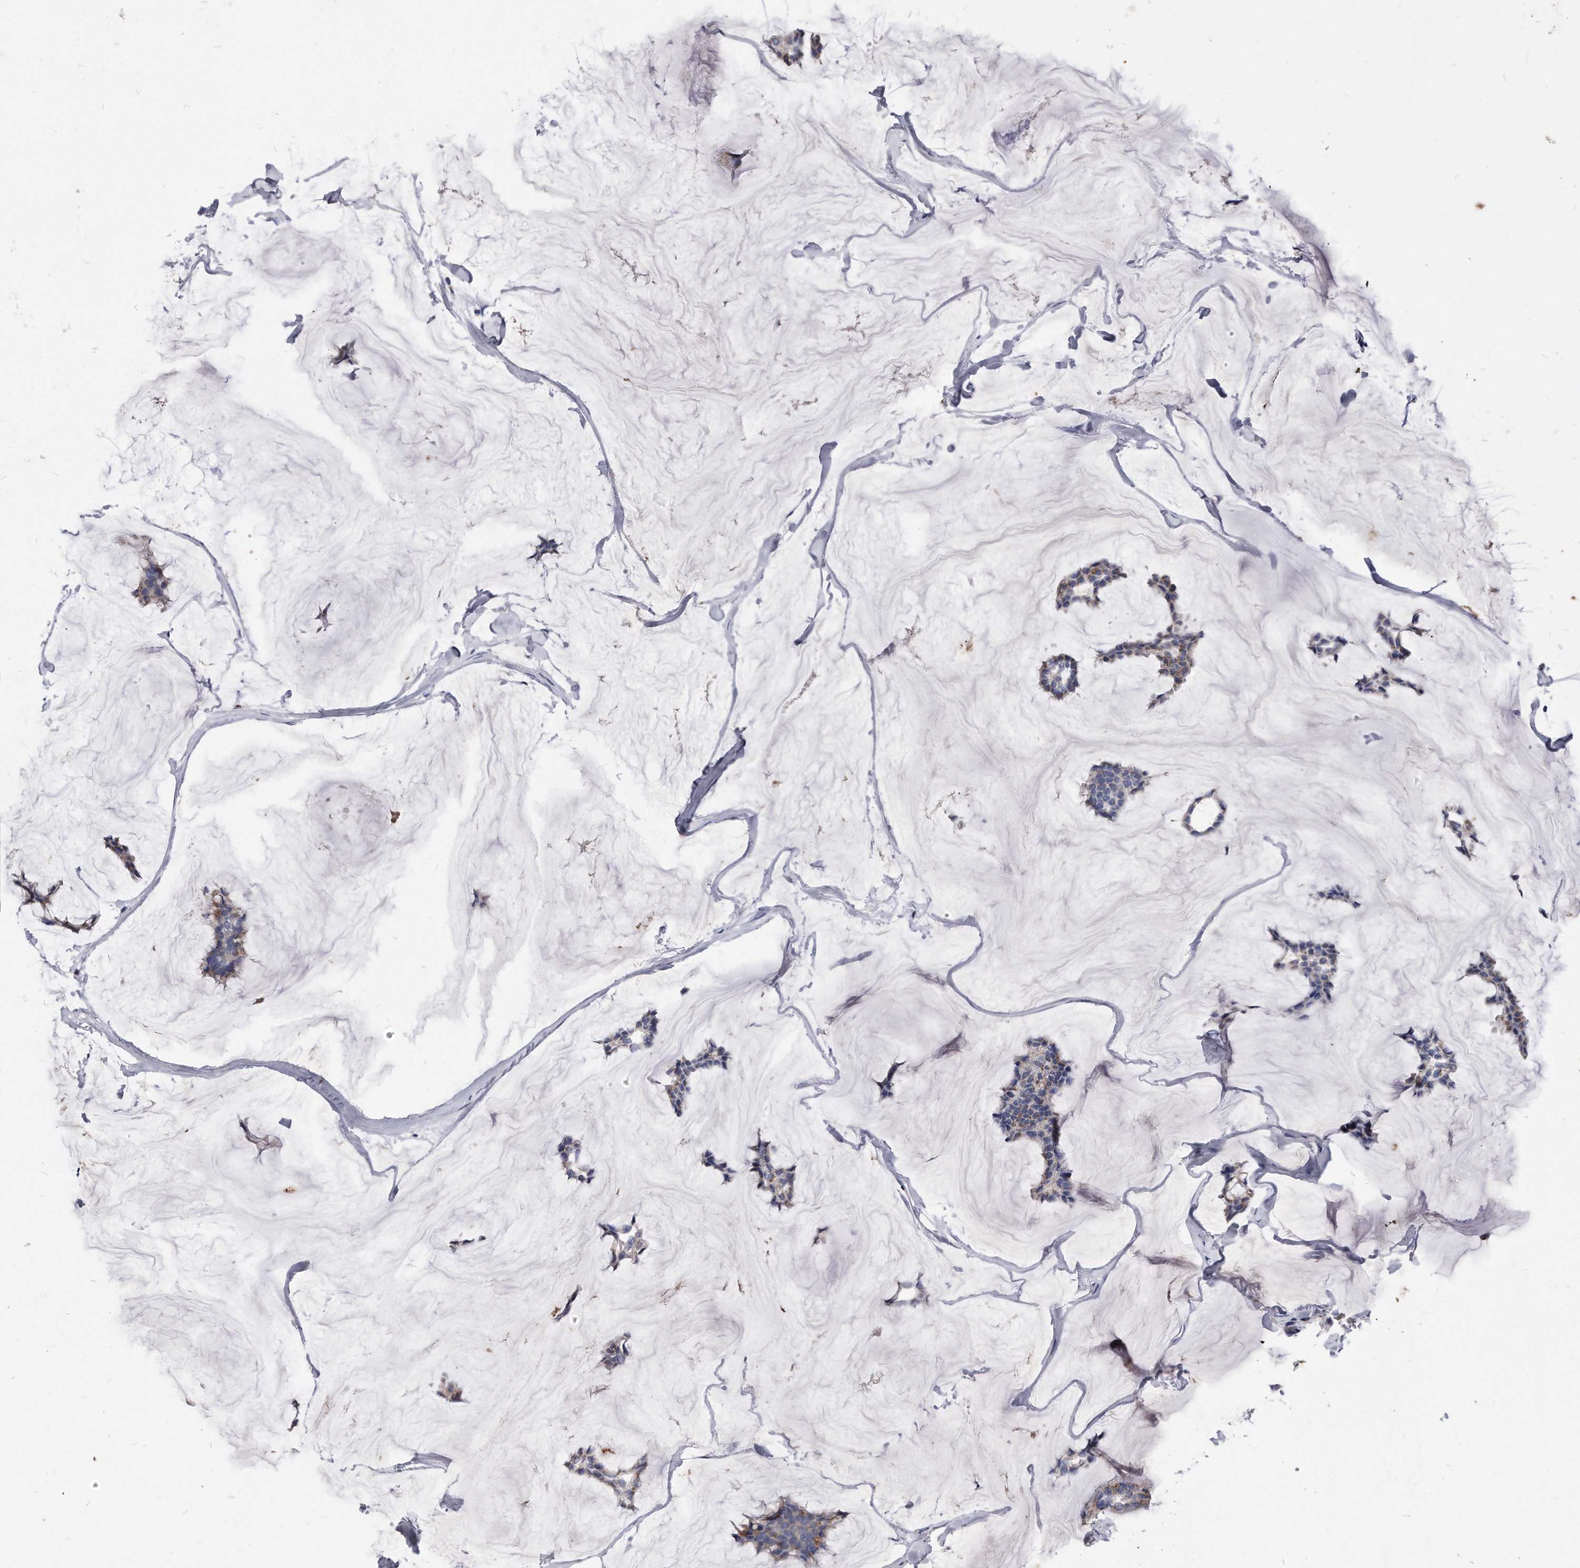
{"staining": {"intensity": "moderate", "quantity": "25%-75%", "location": "cytoplasmic/membranous"}, "tissue": "breast cancer", "cell_type": "Tumor cells", "image_type": "cancer", "snomed": [{"axis": "morphology", "description": "Duct carcinoma"}, {"axis": "topography", "description": "Breast"}], "caption": "The histopathology image displays immunohistochemical staining of breast cancer. There is moderate cytoplasmic/membranous expression is seen in about 25%-75% of tumor cells.", "gene": "MGAT4A", "patient": {"sex": "female", "age": 93}}